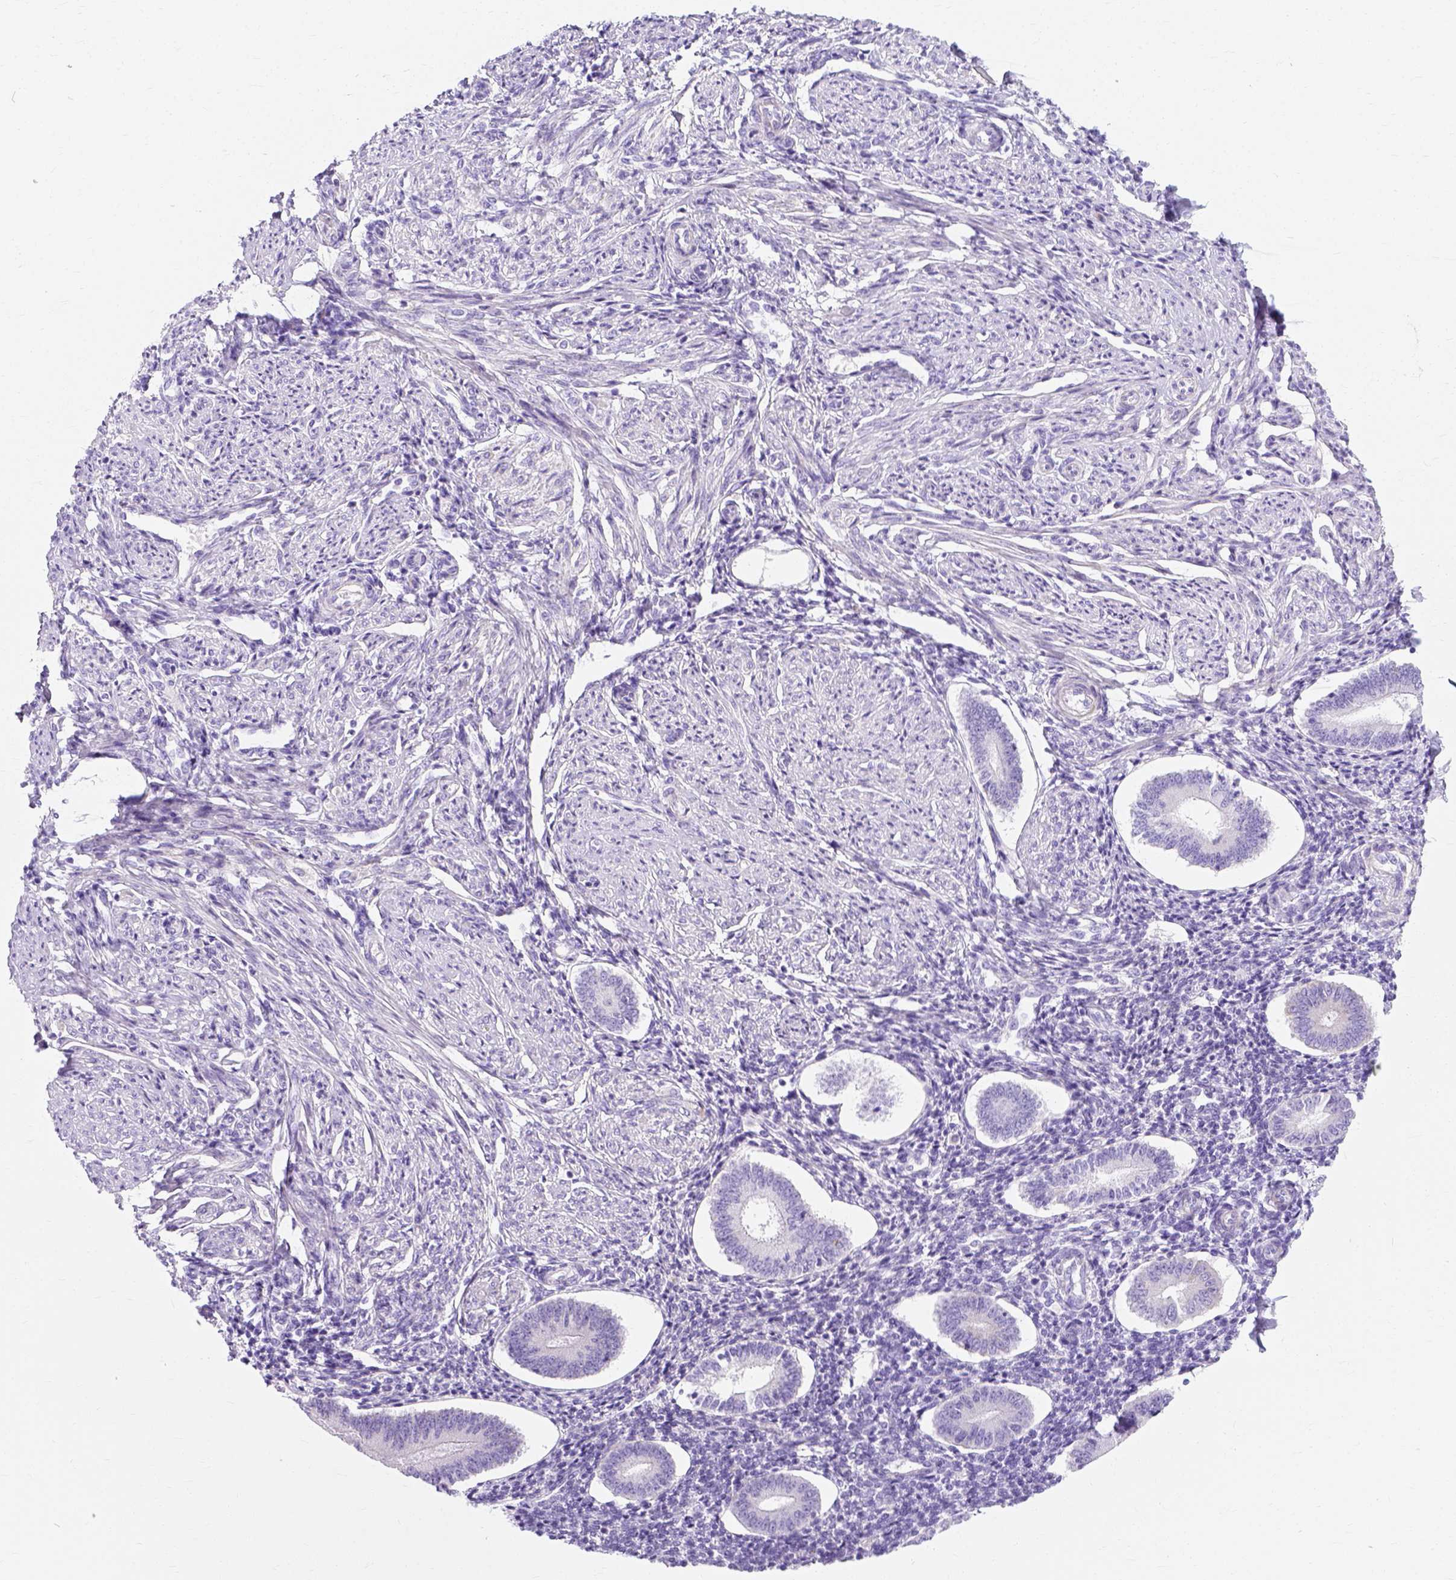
{"staining": {"intensity": "negative", "quantity": "none", "location": "none"}, "tissue": "endometrium", "cell_type": "Cells in endometrial stroma", "image_type": "normal", "snomed": [{"axis": "morphology", "description": "Normal tissue, NOS"}, {"axis": "topography", "description": "Endometrium"}], "caption": "Cells in endometrial stroma show no significant protein staining in benign endometrium.", "gene": "MYH15", "patient": {"sex": "female", "age": 40}}